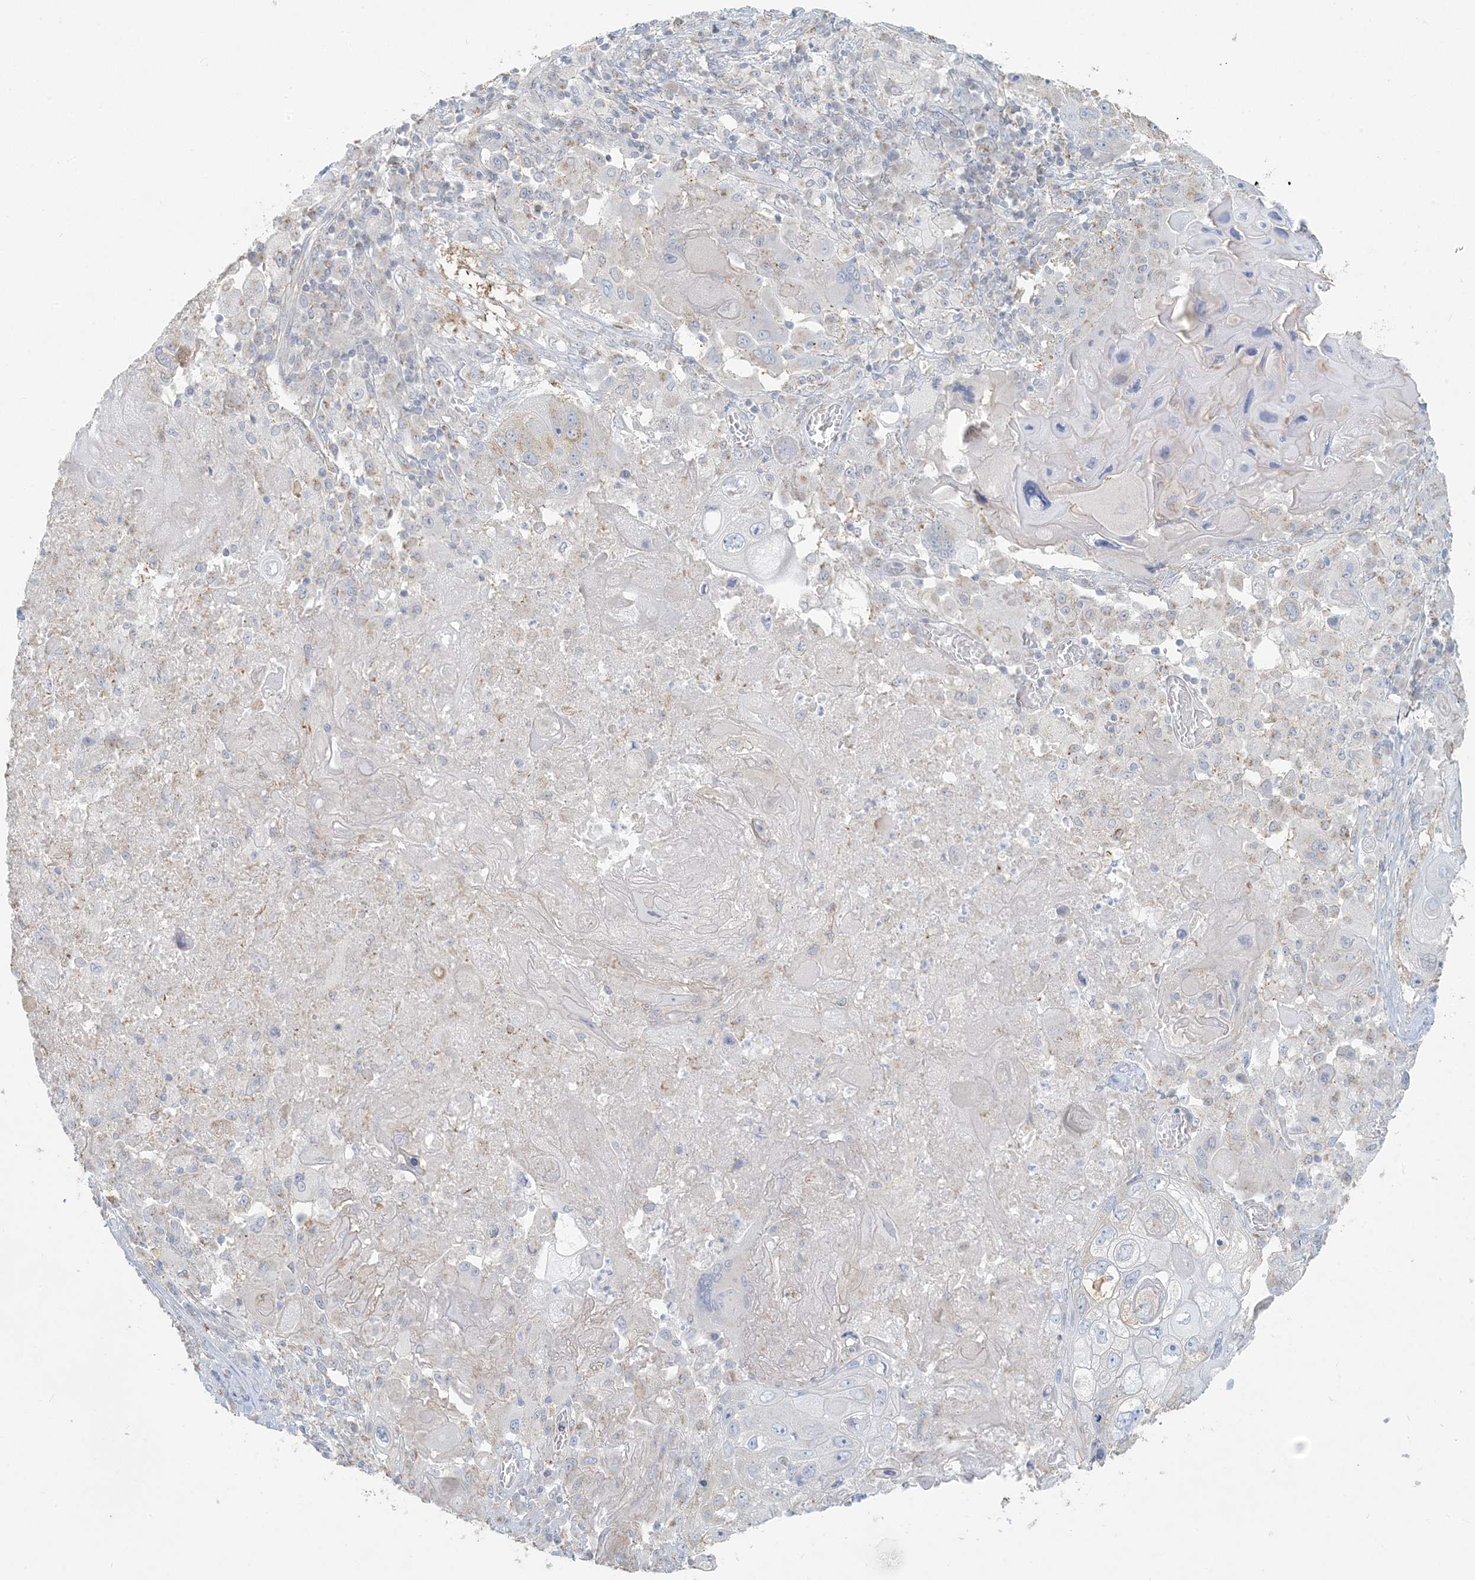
{"staining": {"intensity": "weak", "quantity": "<25%", "location": "cytoplasmic/membranous"}, "tissue": "lung cancer", "cell_type": "Tumor cells", "image_type": "cancer", "snomed": [{"axis": "morphology", "description": "Squamous cell carcinoma, NOS"}, {"axis": "topography", "description": "Lung"}], "caption": "There is no significant staining in tumor cells of lung cancer (squamous cell carcinoma).", "gene": "HACL1", "patient": {"sex": "male", "age": 61}}